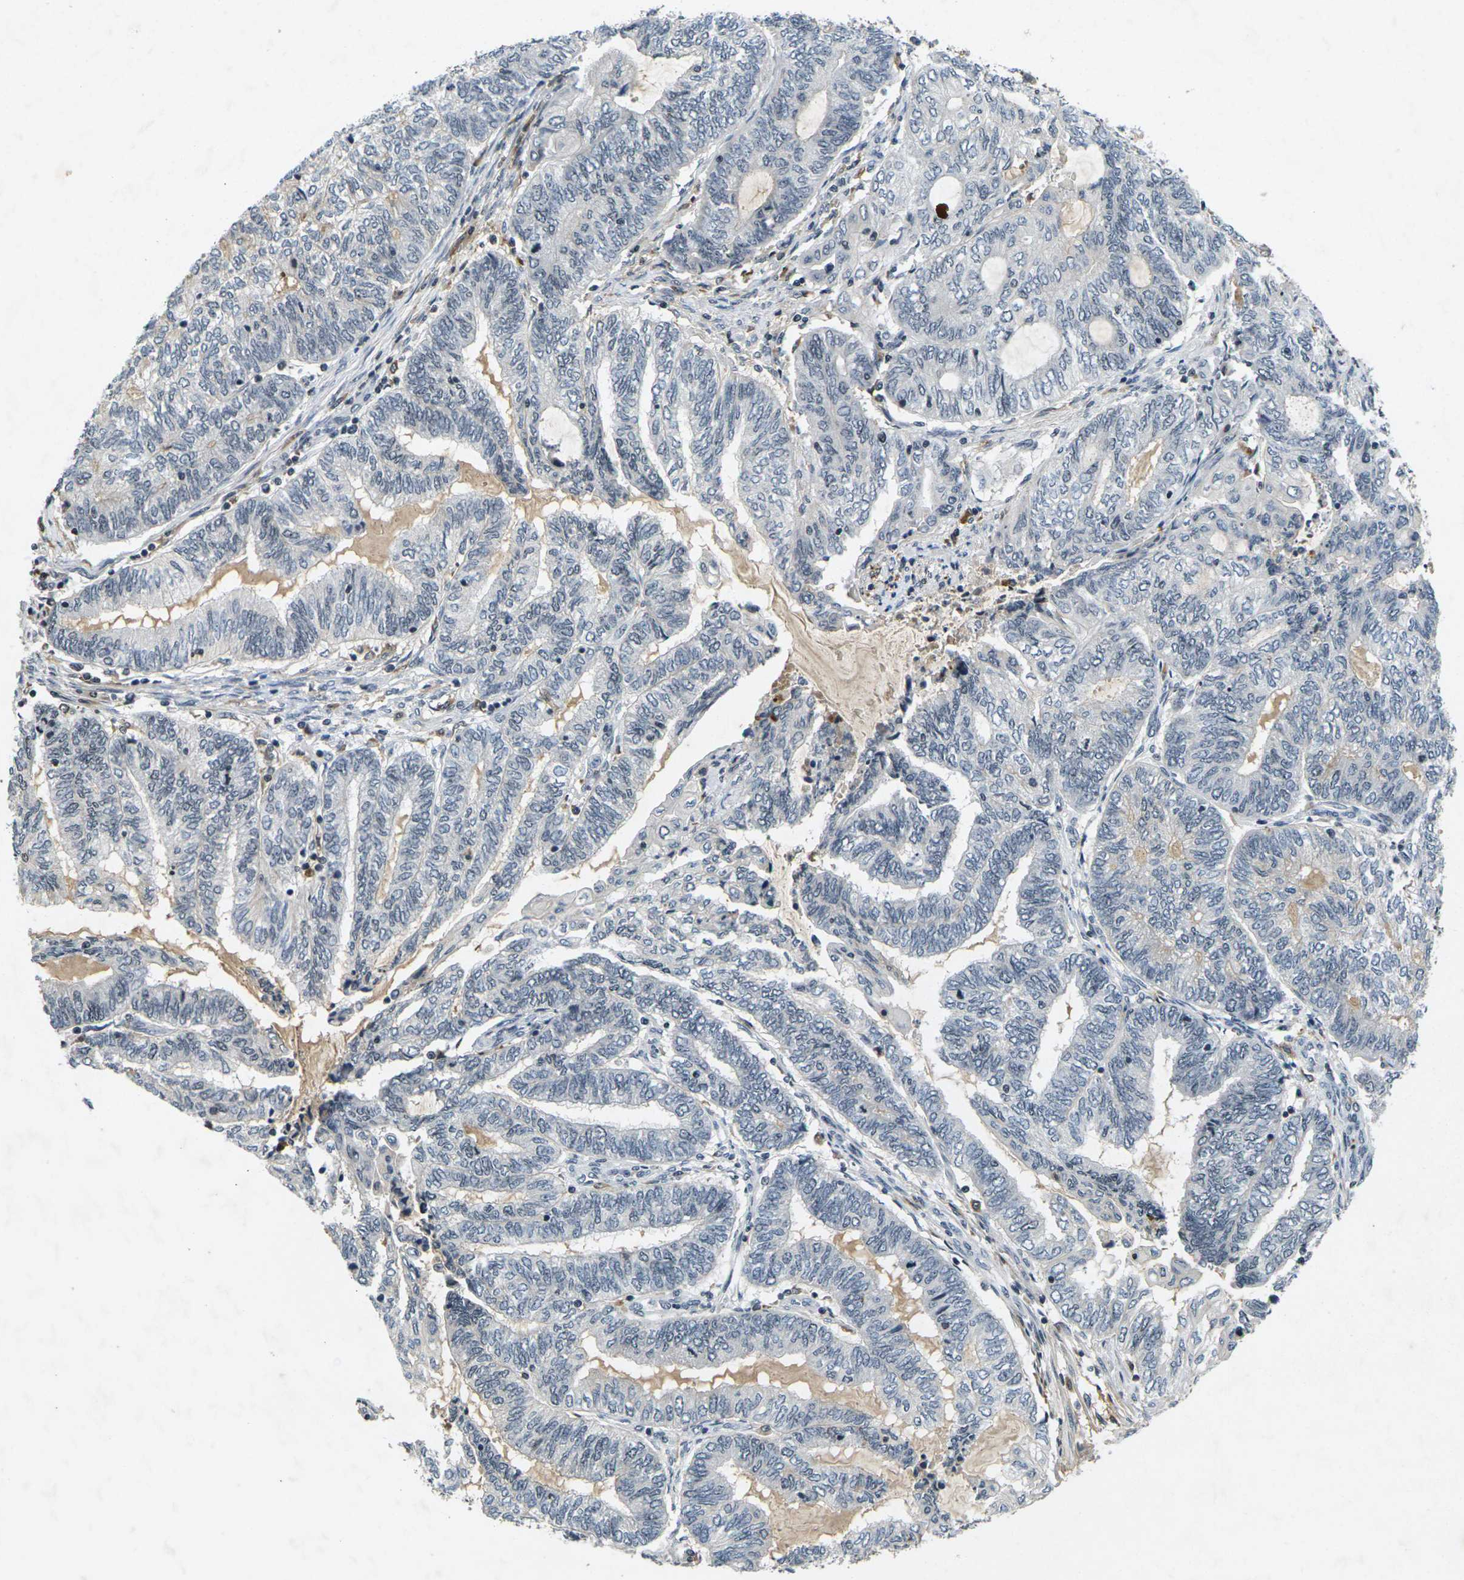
{"staining": {"intensity": "weak", "quantity": "<25%", "location": "cytoplasmic/membranous"}, "tissue": "endometrial cancer", "cell_type": "Tumor cells", "image_type": "cancer", "snomed": [{"axis": "morphology", "description": "Adenocarcinoma, NOS"}, {"axis": "topography", "description": "Uterus"}, {"axis": "topography", "description": "Endometrium"}], "caption": "DAB (3,3'-diaminobenzidine) immunohistochemical staining of human endometrial cancer demonstrates no significant staining in tumor cells.", "gene": "C1QC", "patient": {"sex": "female", "age": 70}}